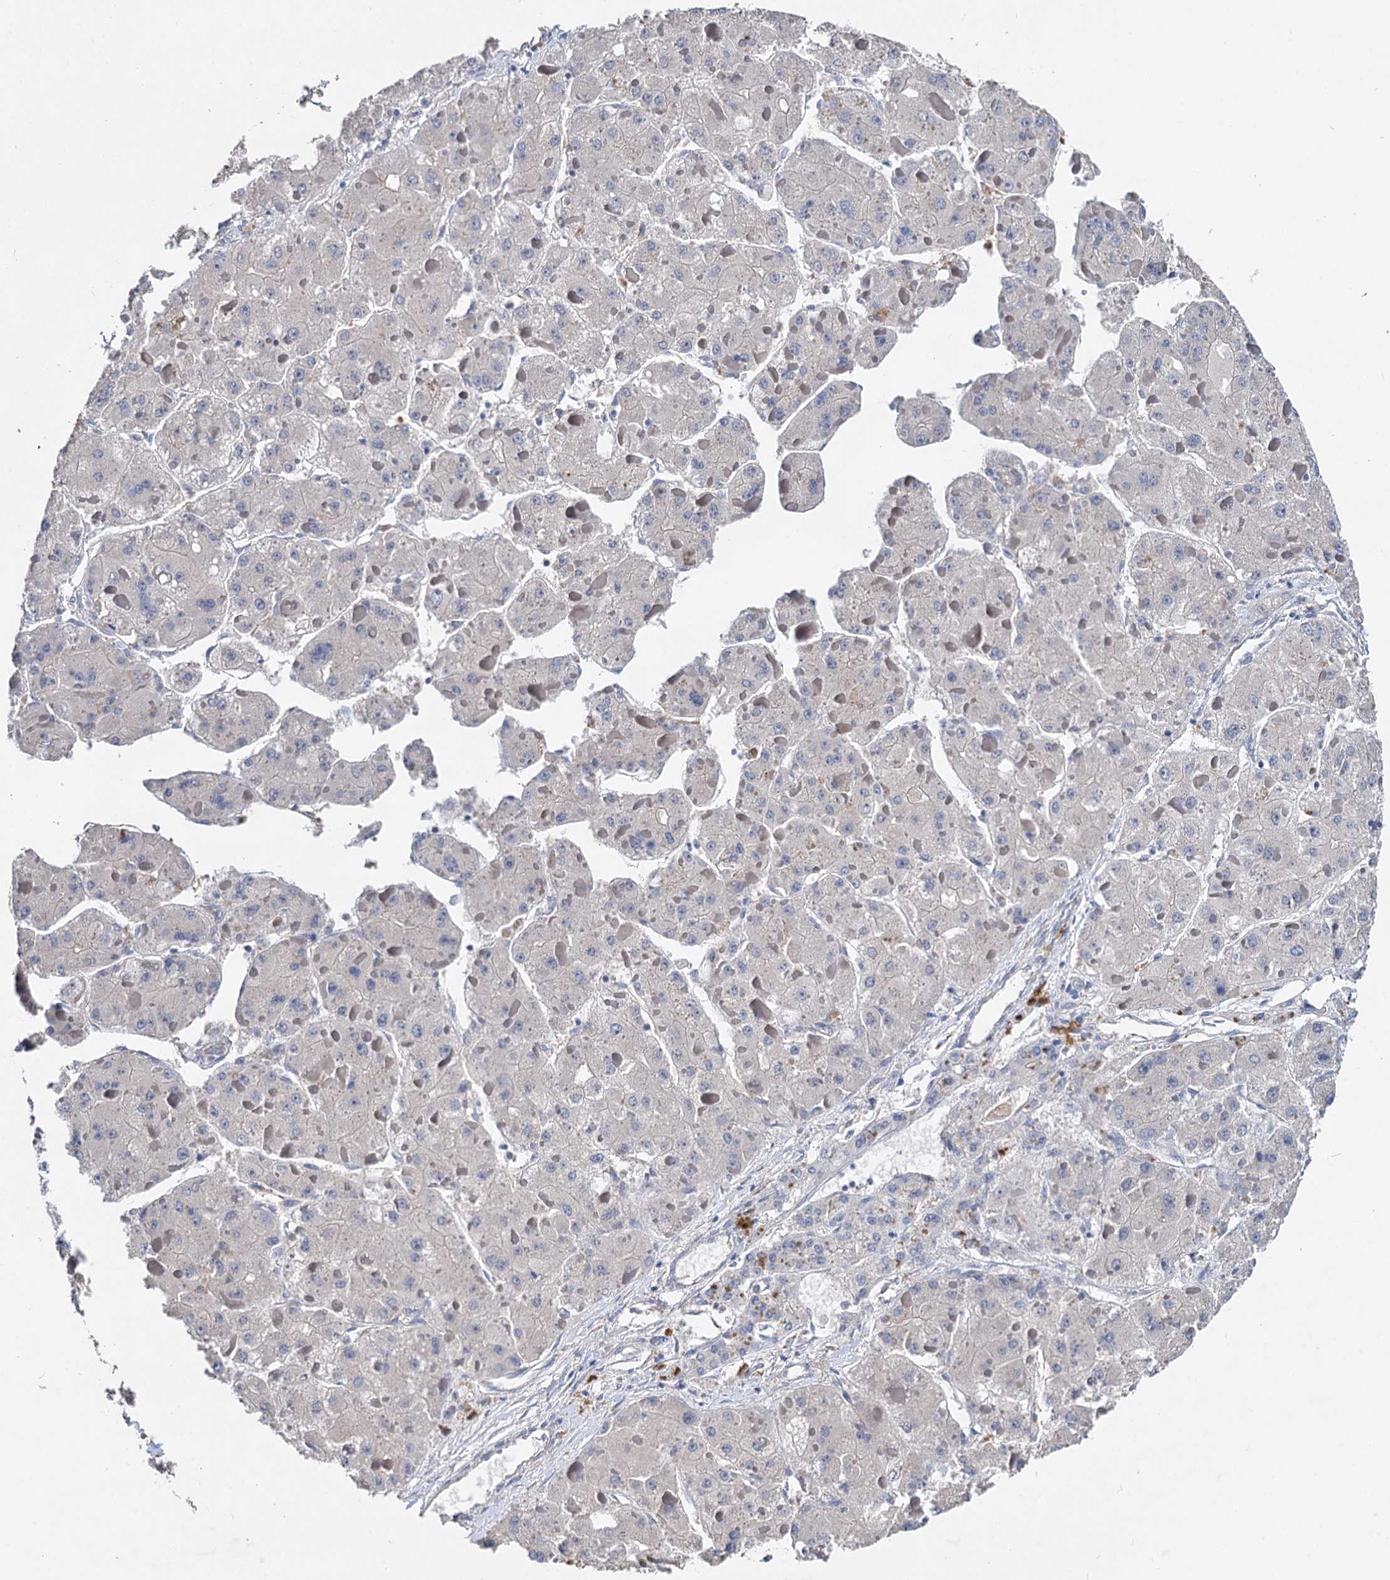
{"staining": {"intensity": "negative", "quantity": "none", "location": "none"}, "tissue": "liver cancer", "cell_type": "Tumor cells", "image_type": "cancer", "snomed": [{"axis": "morphology", "description": "Carcinoma, Hepatocellular, NOS"}, {"axis": "topography", "description": "Liver"}], "caption": "The image reveals no significant staining in tumor cells of liver hepatocellular carcinoma.", "gene": "HVCN1", "patient": {"sex": "female", "age": 73}}